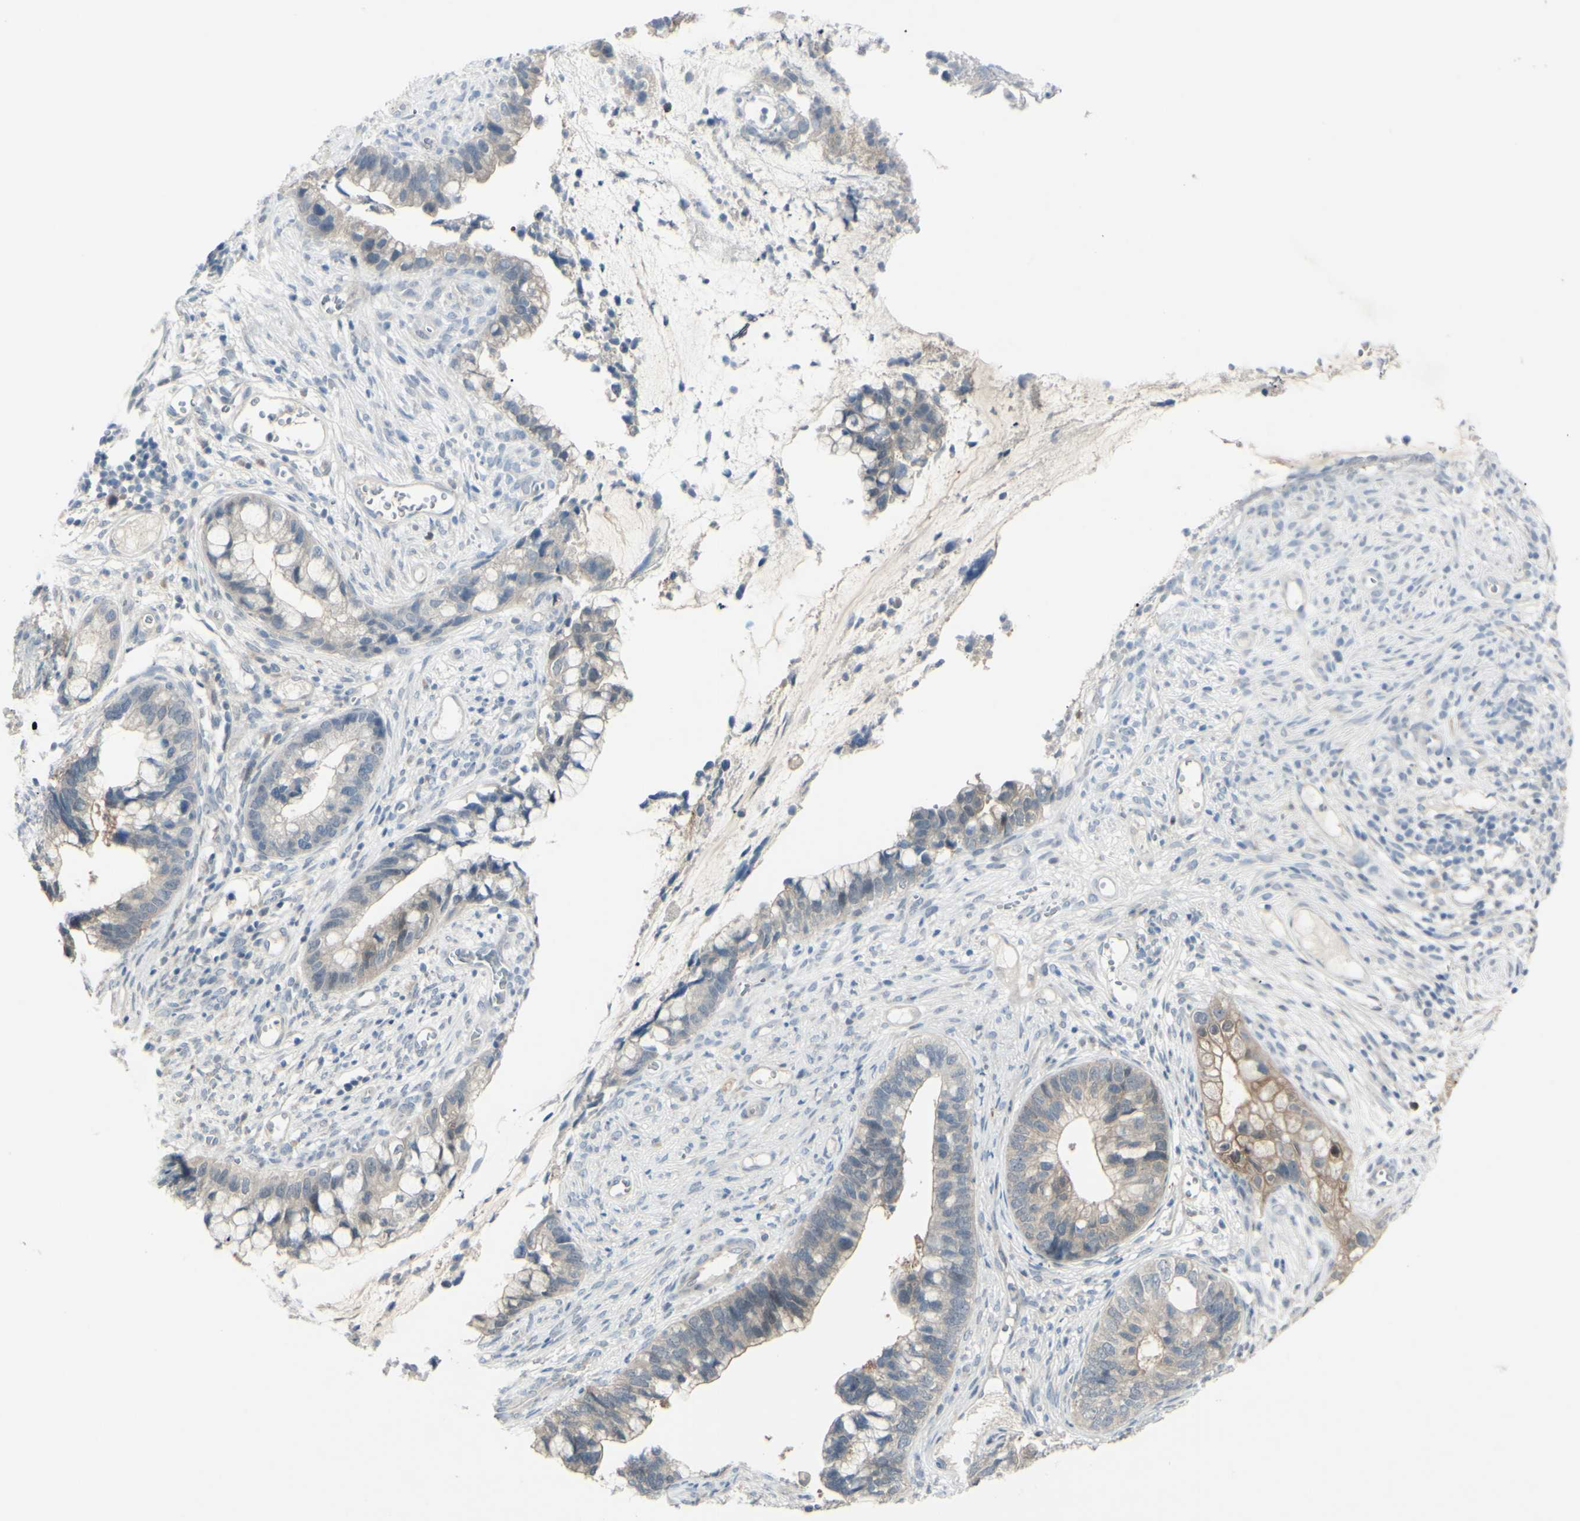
{"staining": {"intensity": "weak", "quantity": "<25%", "location": "cytoplasmic/membranous"}, "tissue": "cervical cancer", "cell_type": "Tumor cells", "image_type": "cancer", "snomed": [{"axis": "morphology", "description": "Adenocarcinoma, NOS"}, {"axis": "topography", "description": "Cervix"}], "caption": "The immunohistochemistry histopathology image has no significant positivity in tumor cells of cervical cancer tissue.", "gene": "ETNK1", "patient": {"sex": "female", "age": 44}}